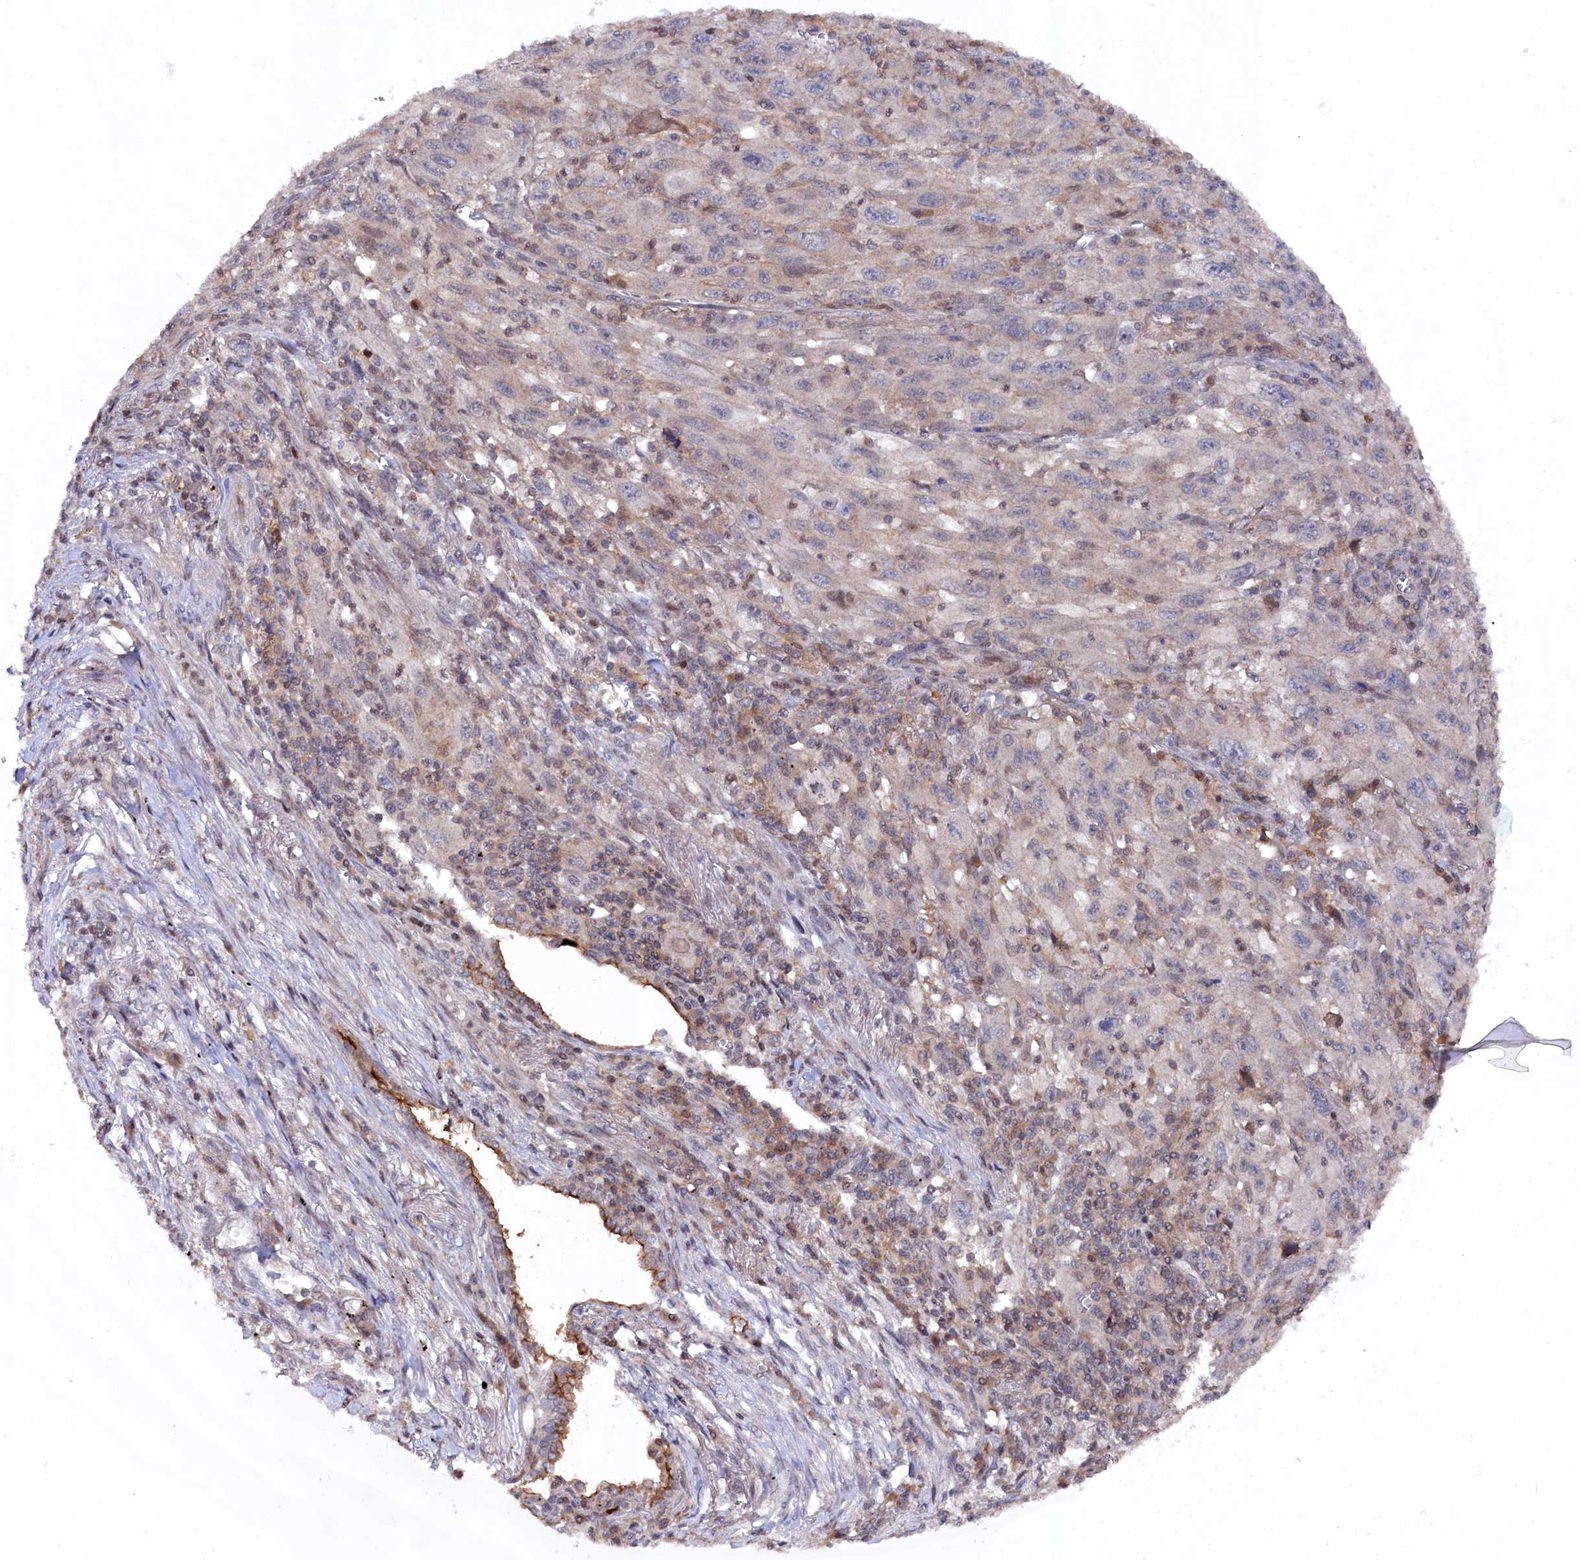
{"staining": {"intensity": "negative", "quantity": "none", "location": "none"}, "tissue": "melanoma", "cell_type": "Tumor cells", "image_type": "cancer", "snomed": [{"axis": "morphology", "description": "Malignant melanoma, Metastatic site"}, {"axis": "topography", "description": "Skin"}], "caption": "Immunohistochemistry (IHC) of human malignant melanoma (metastatic site) exhibits no expression in tumor cells. (DAB IHC visualized using brightfield microscopy, high magnification).", "gene": "TMC5", "patient": {"sex": "female", "age": 56}}